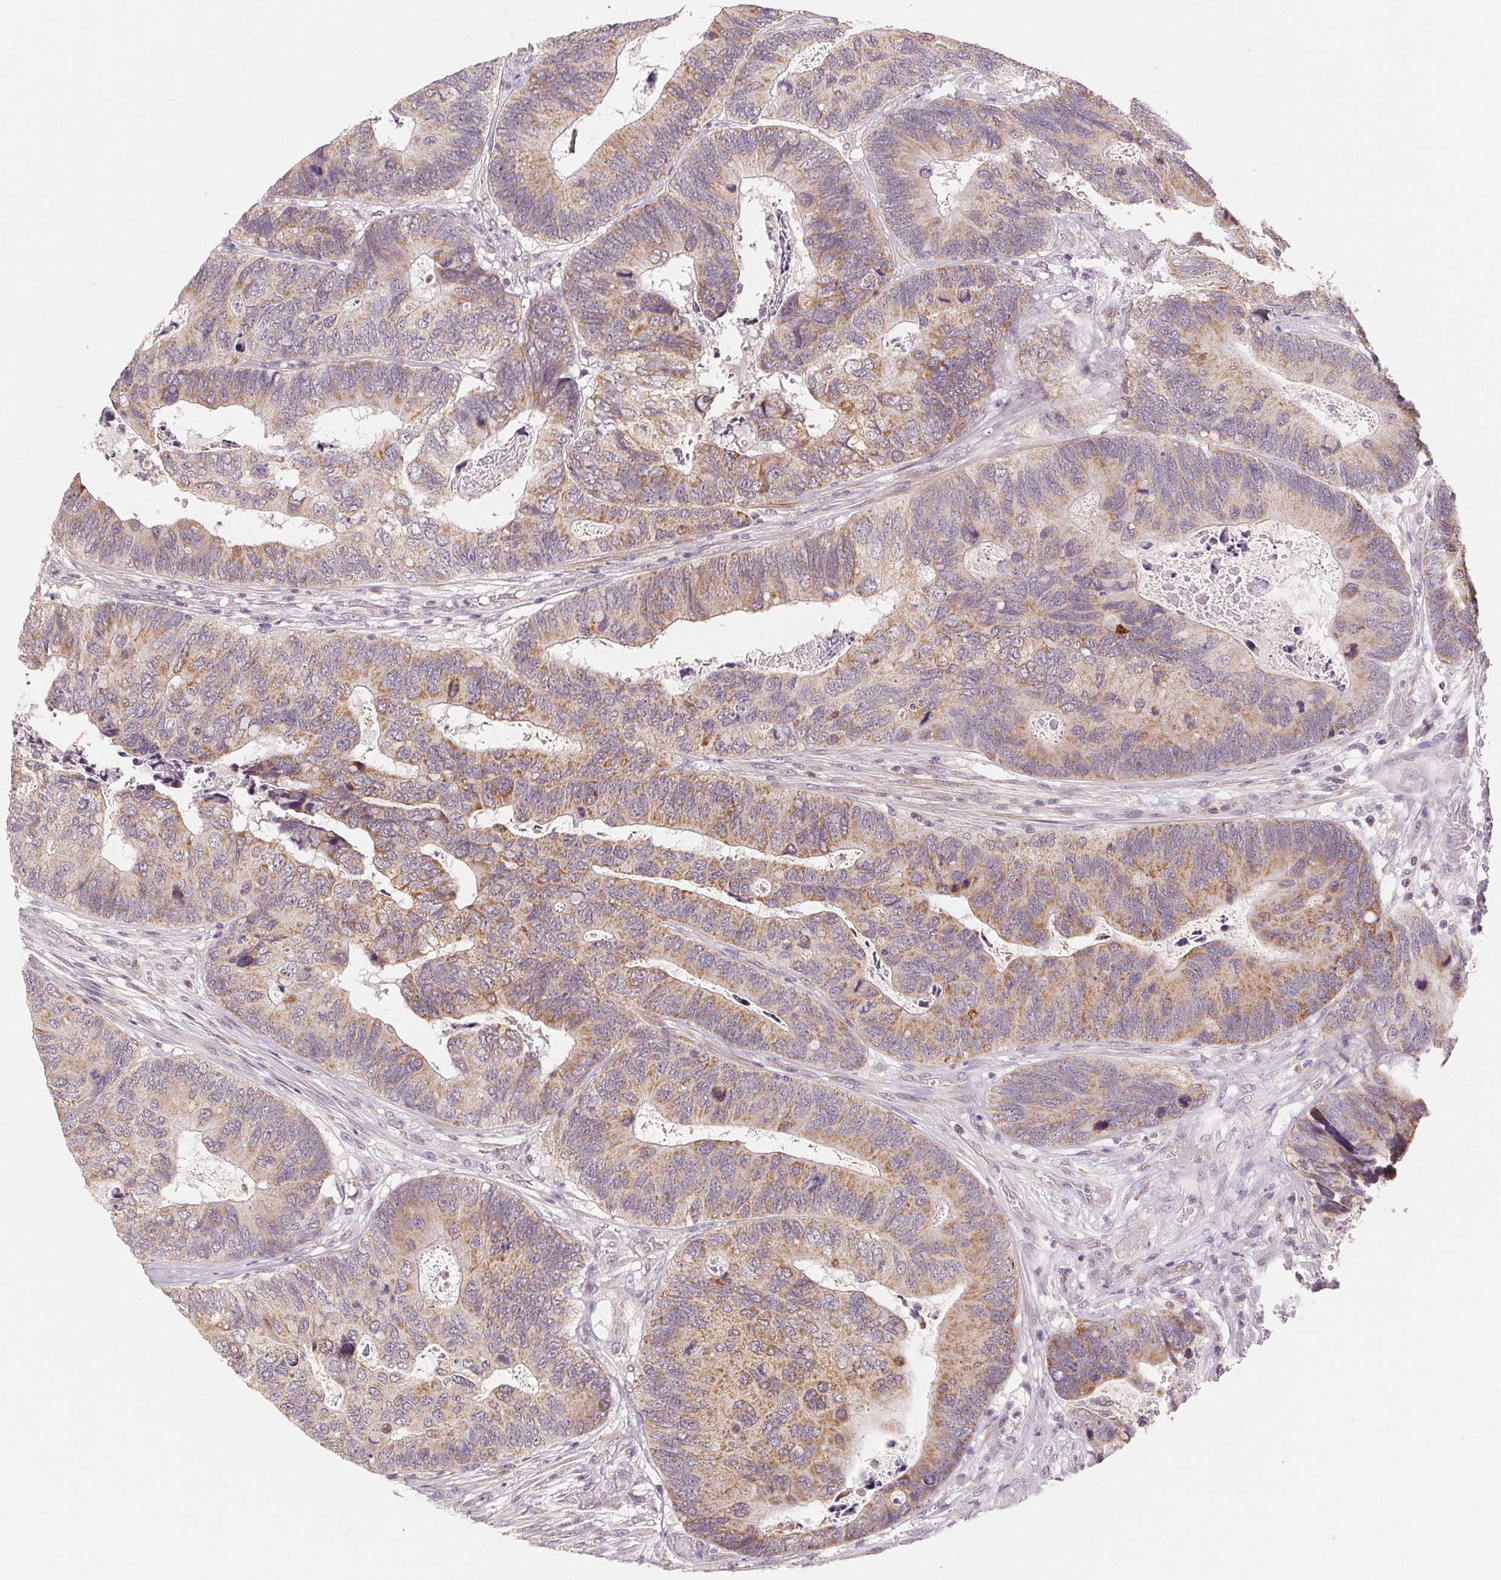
{"staining": {"intensity": "moderate", "quantity": "25%-75%", "location": "cytoplasmic/membranous"}, "tissue": "colorectal cancer", "cell_type": "Tumor cells", "image_type": "cancer", "snomed": [{"axis": "morphology", "description": "Adenocarcinoma, NOS"}, {"axis": "topography", "description": "Colon"}], "caption": "Protein expression analysis of adenocarcinoma (colorectal) exhibits moderate cytoplasmic/membranous expression in approximately 25%-75% of tumor cells.", "gene": "GHITM", "patient": {"sex": "female", "age": 67}}